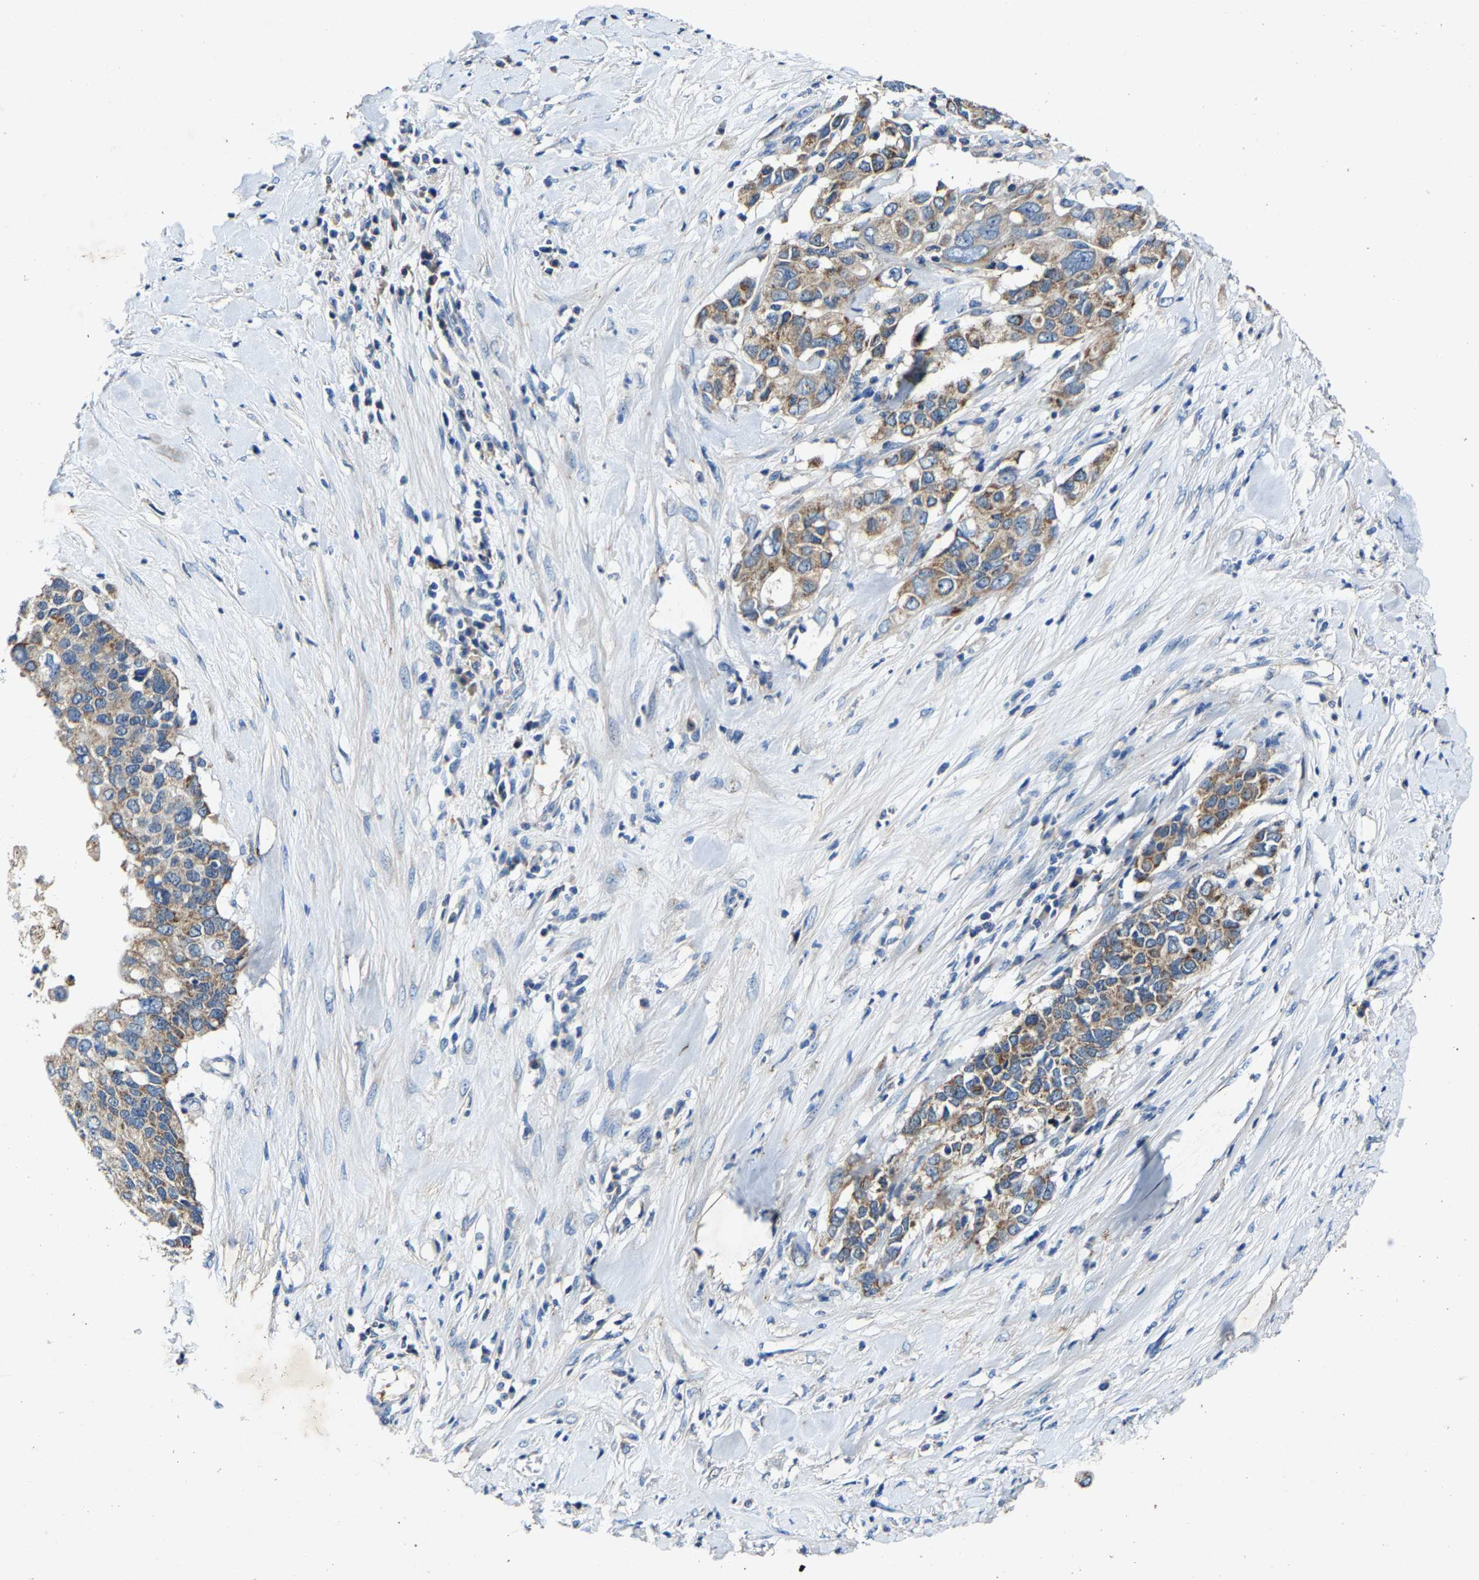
{"staining": {"intensity": "moderate", "quantity": ">75%", "location": "cytoplasmic/membranous"}, "tissue": "pancreatic cancer", "cell_type": "Tumor cells", "image_type": "cancer", "snomed": [{"axis": "morphology", "description": "Adenocarcinoma, NOS"}, {"axis": "topography", "description": "Pancreas"}], "caption": "Brown immunohistochemical staining in human pancreatic adenocarcinoma shows moderate cytoplasmic/membranous expression in approximately >75% of tumor cells.", "gene": "SLC25A25", "patient": {"sex": "female", "age": 56}}